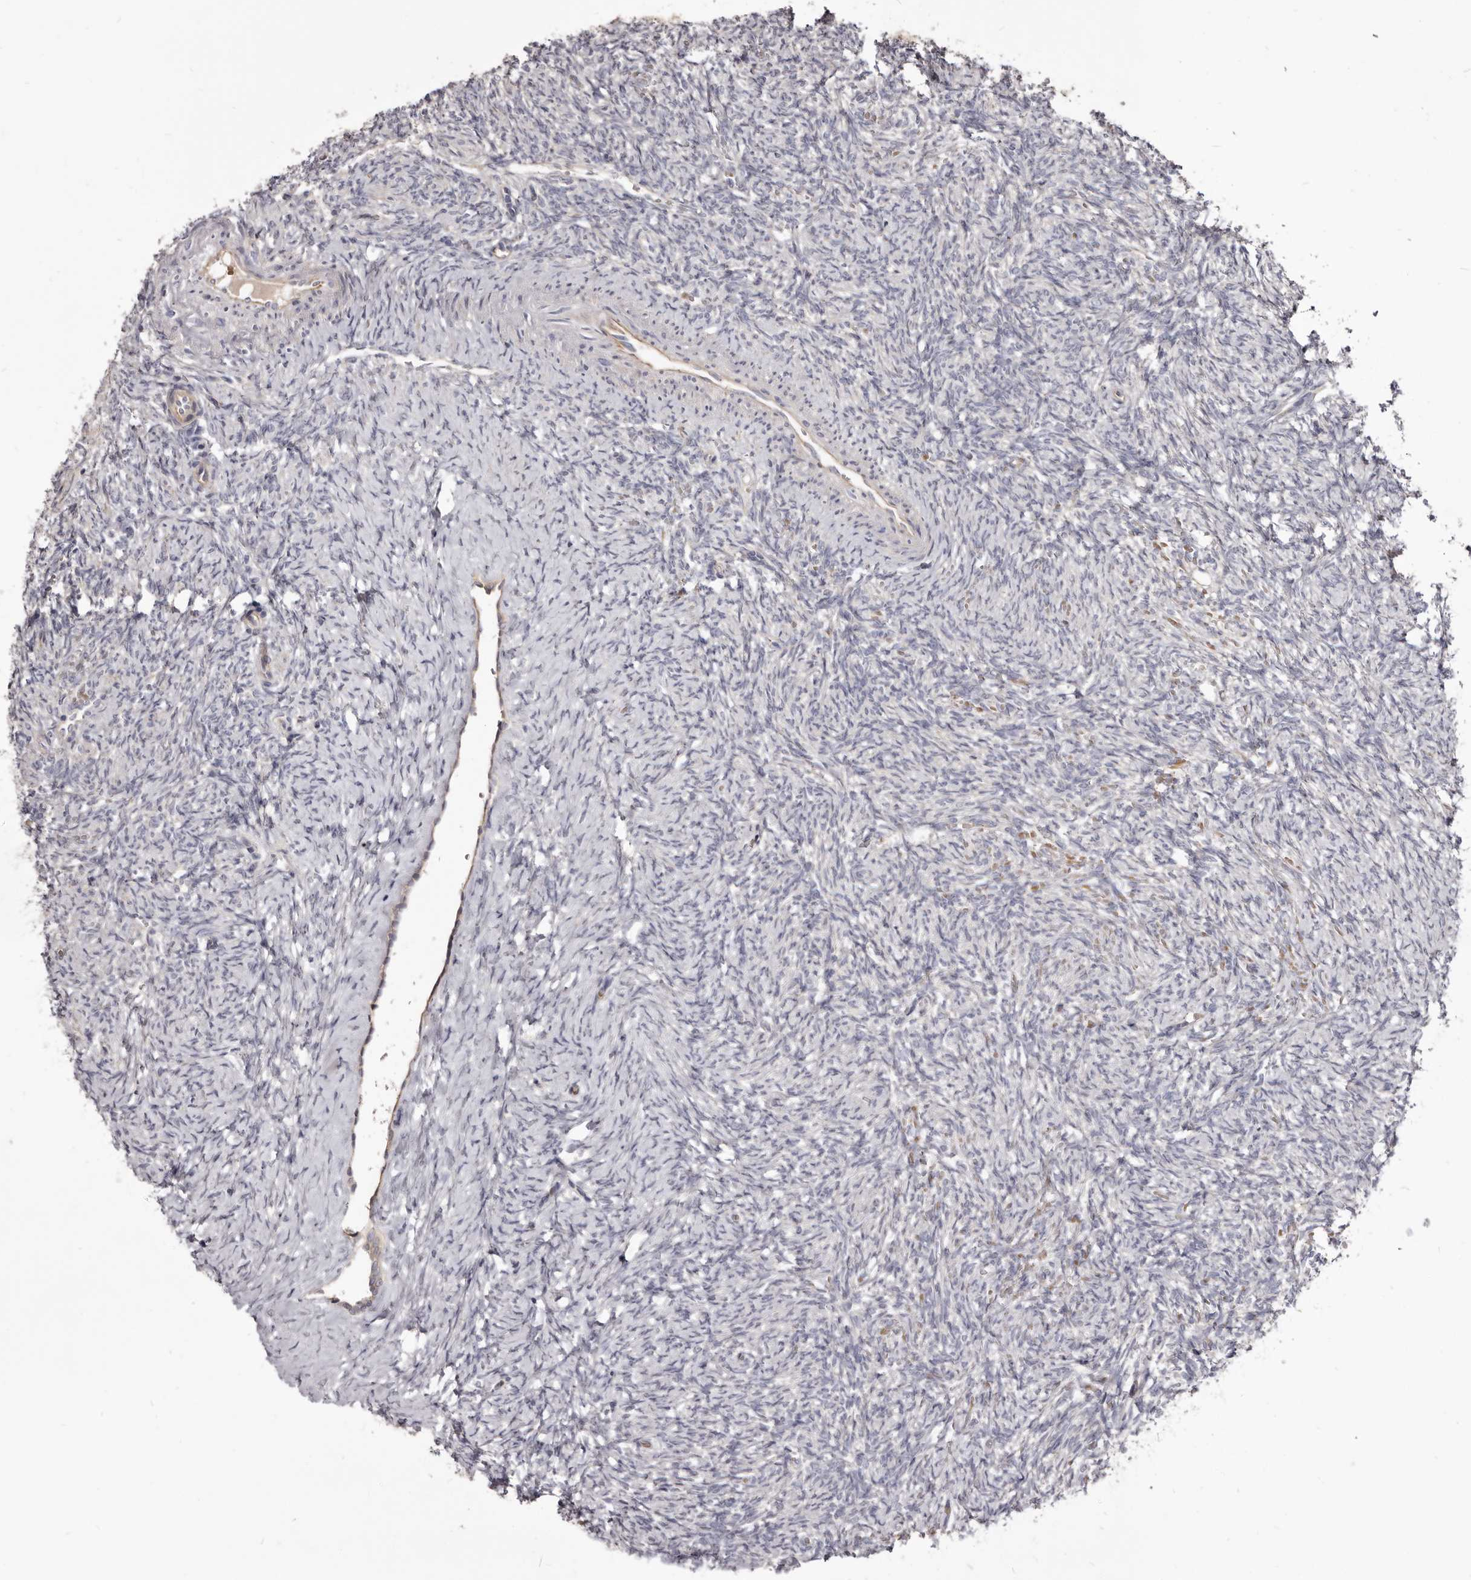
{"staining": {"intensity": "negative", "quantity": "none", "location": "none"}, "tissue": "ovary", "cell_type": "Ovarian stroma cells", "image_type": "normal", "snomed": [{"axis": "morphology", "description": "Normal tissue, NOS"}, {"axis": "topography", "description": "Ovary"}], "caption": "An image of ovary stained for a protein reveals no brown staining in ovarian stroma cells.", "gene": "FAS", "patient": {"sex": "female", "age": 41}}